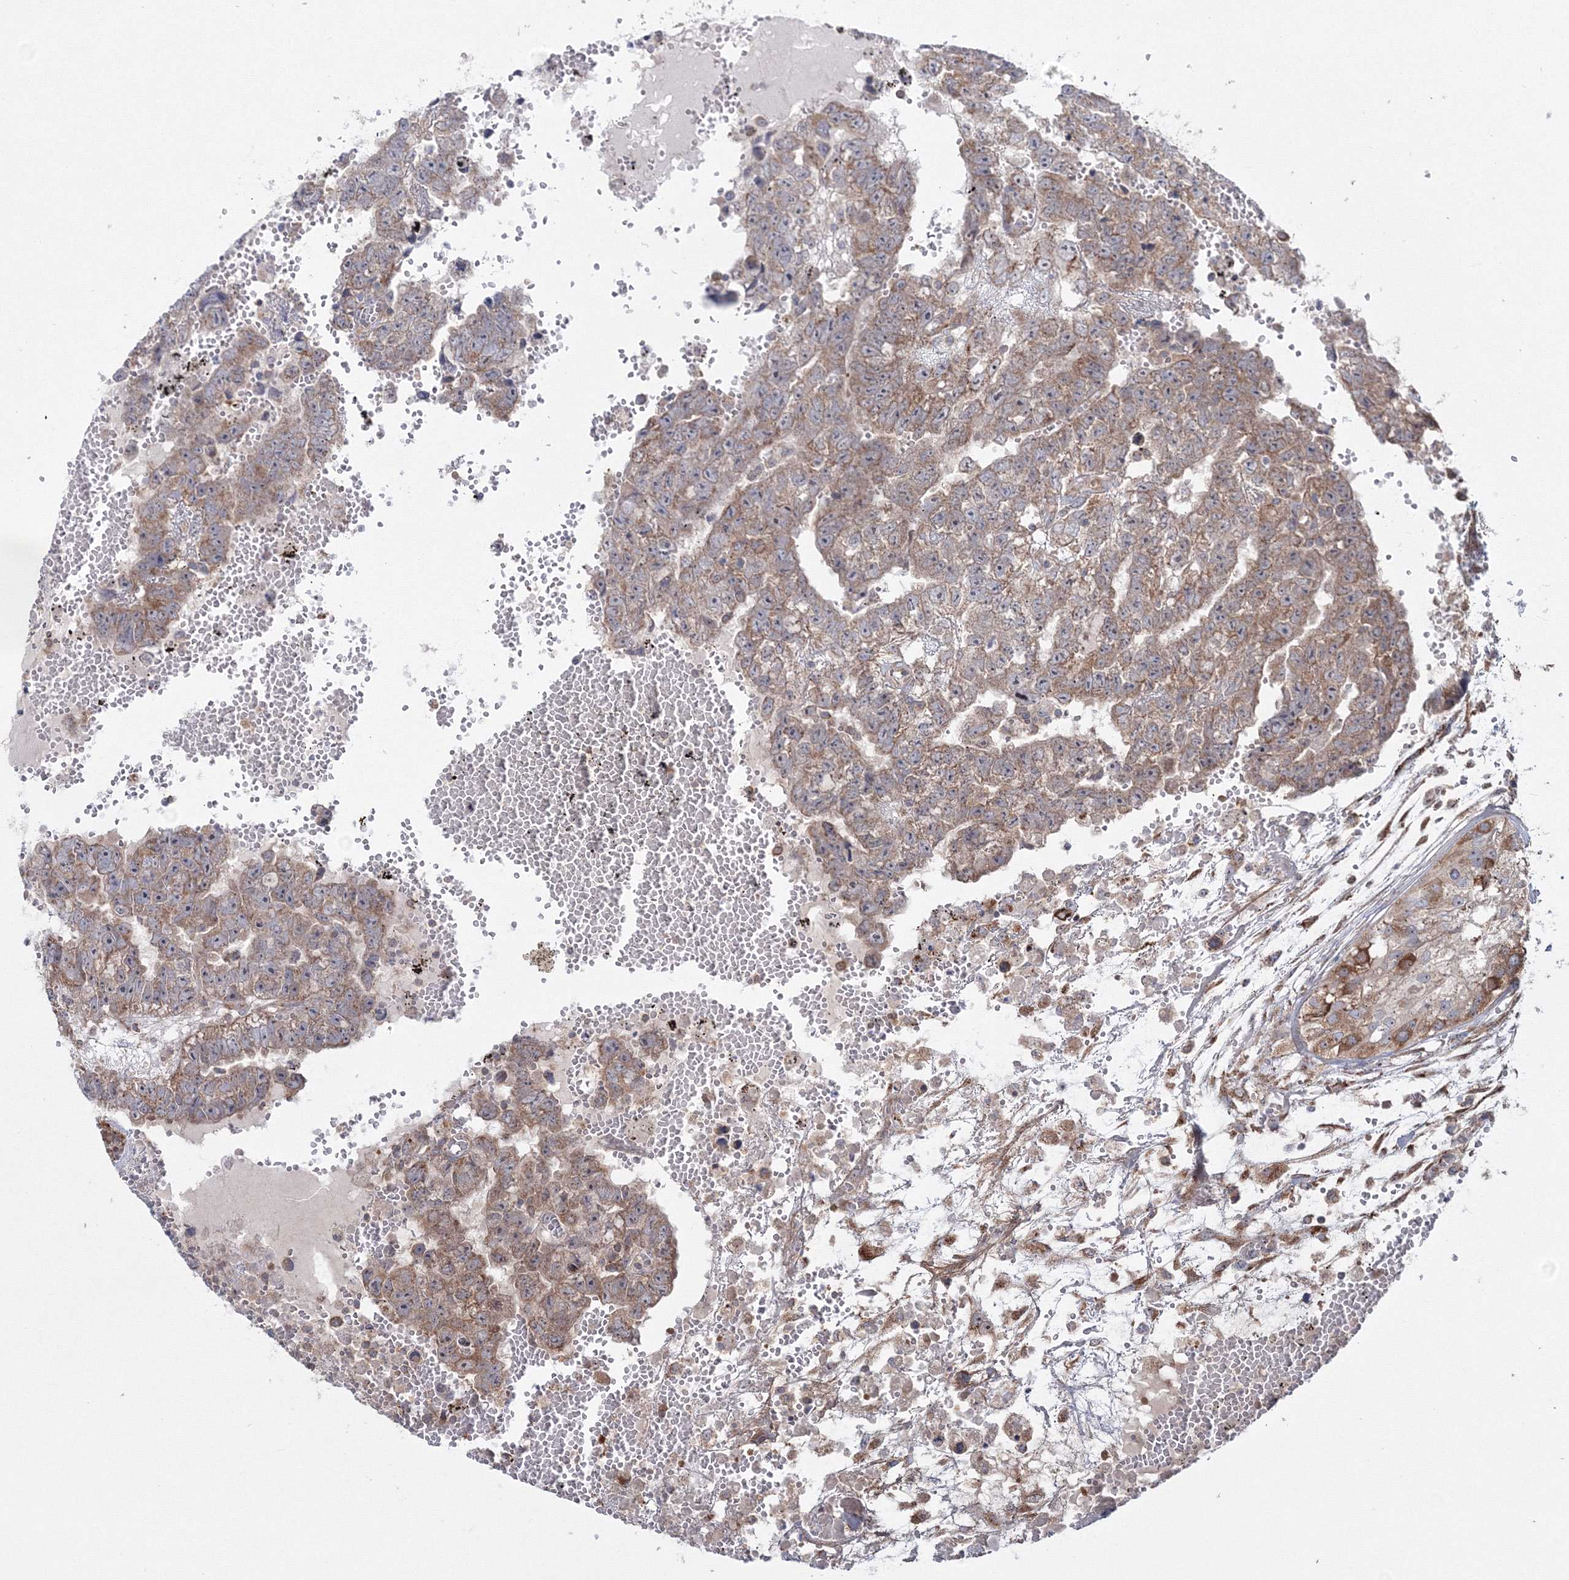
{"staining": {"intensity": "moderate", "quantity": "25%-75%", "location": "cytoplasmic/membranous"}, "tissue": "testis cancer", "cell_type": "Tumor cells", "image_type": "cancer", "snomed": [{"axis": "morphology", "description": "Carcinoma, Embryonal, NOS"}, {"axis": "topography", "description": "Testis"}], "caption": "Immunohistochemical staining of embryonal carcinoma (testis) demonstrates medium levels of moderate cytoplasmic/membranous protein staining in about 25%-75% of tumor cells. (Brightfield microscopy of DAB IHC at high magnification).", "gene": "PEX13", "patient": {"sex": "male", "age": 25}}